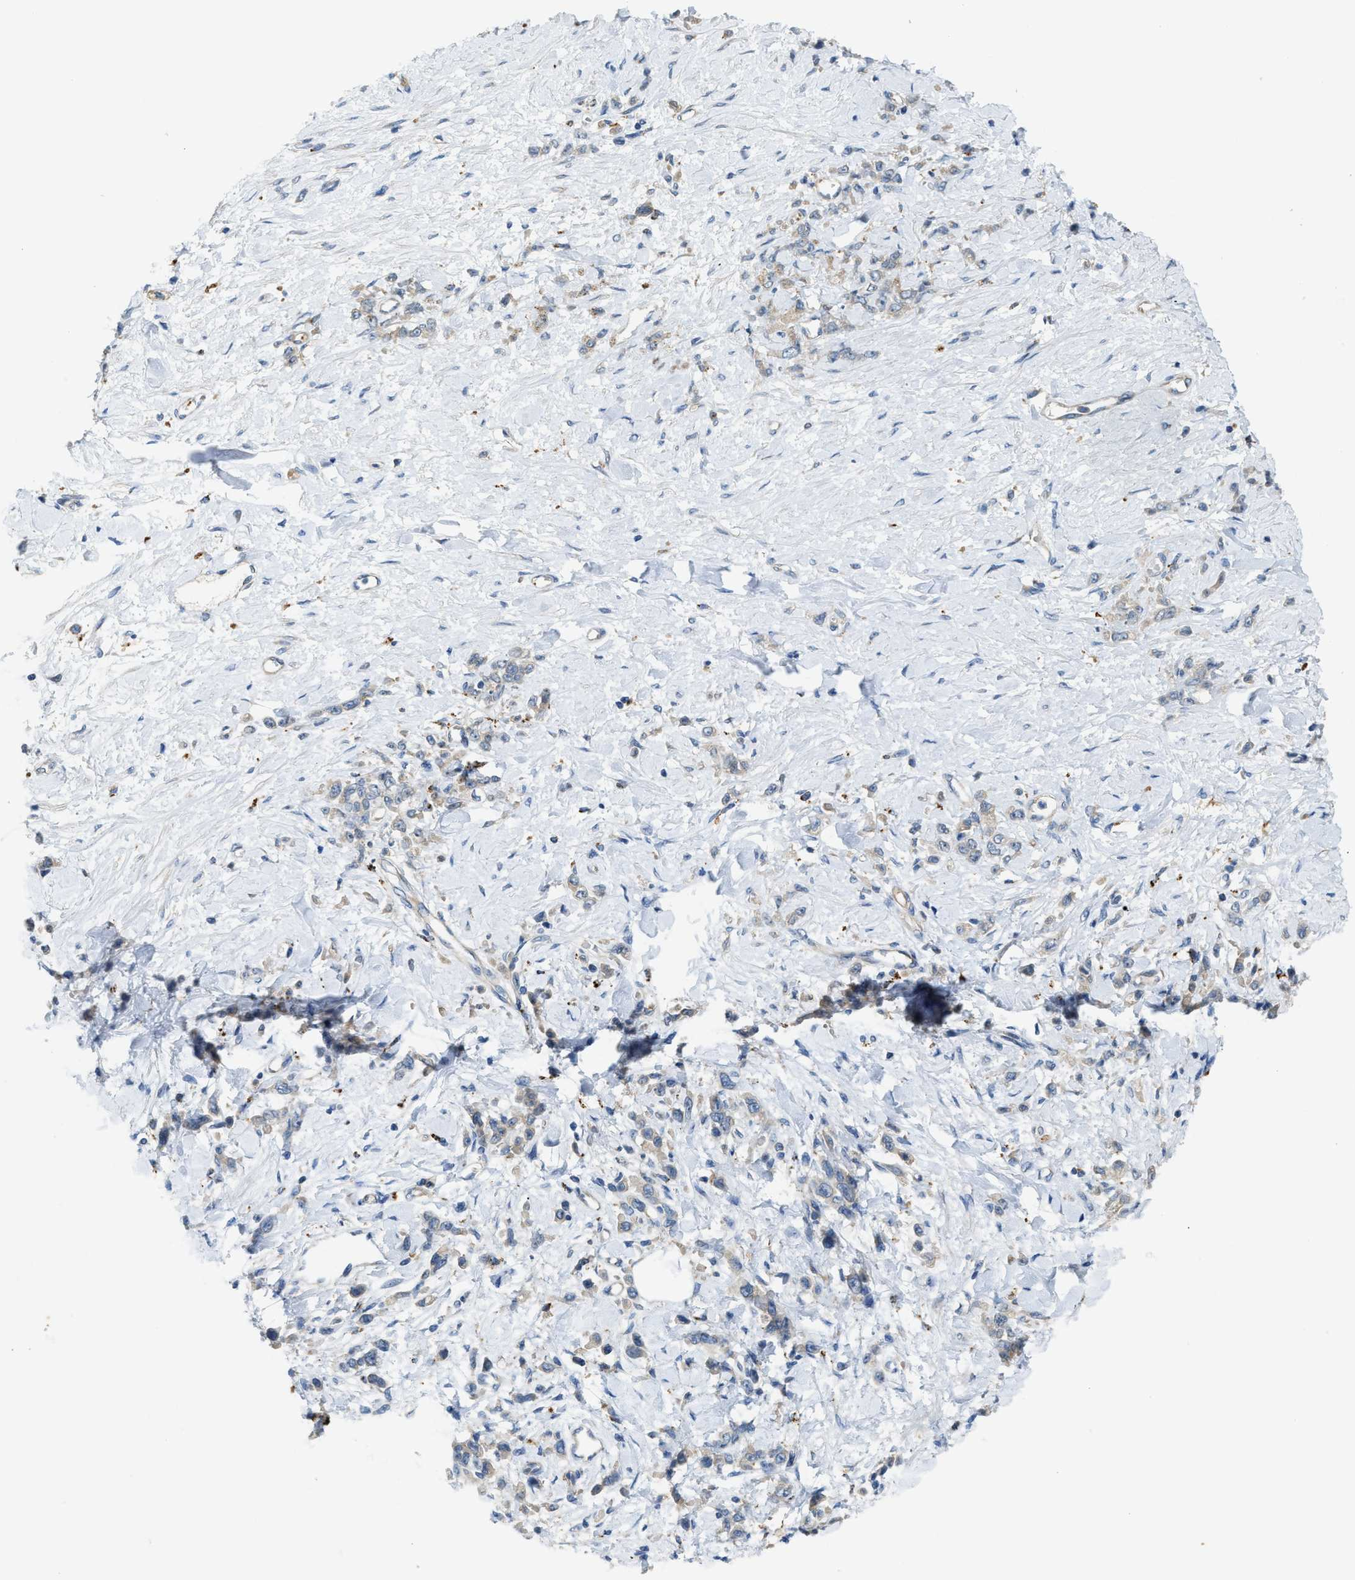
{"staining": {"intensity": "weak", "quantity": ">75%", "location": "cytoplasmic/membranous"}, "tissue": "stomach cancer", "cell_type": "Tumor cells", "image_type": "cancer", "snomed": [{"axis": "morphology", "description": "Normal tissue, NOS"}, {"axis": "morphology", "description": "Adenocarcinoma, NOS"}, {"axis": "topography", "description": "Stomach"}], "caption": "Protein staining displays weak cytoplasmic/membranous staining in approximately >75% of tumor cells in stomach cancer.", "gene": "KLHDC10", "patient": {"sex": "male", "age": 82}}